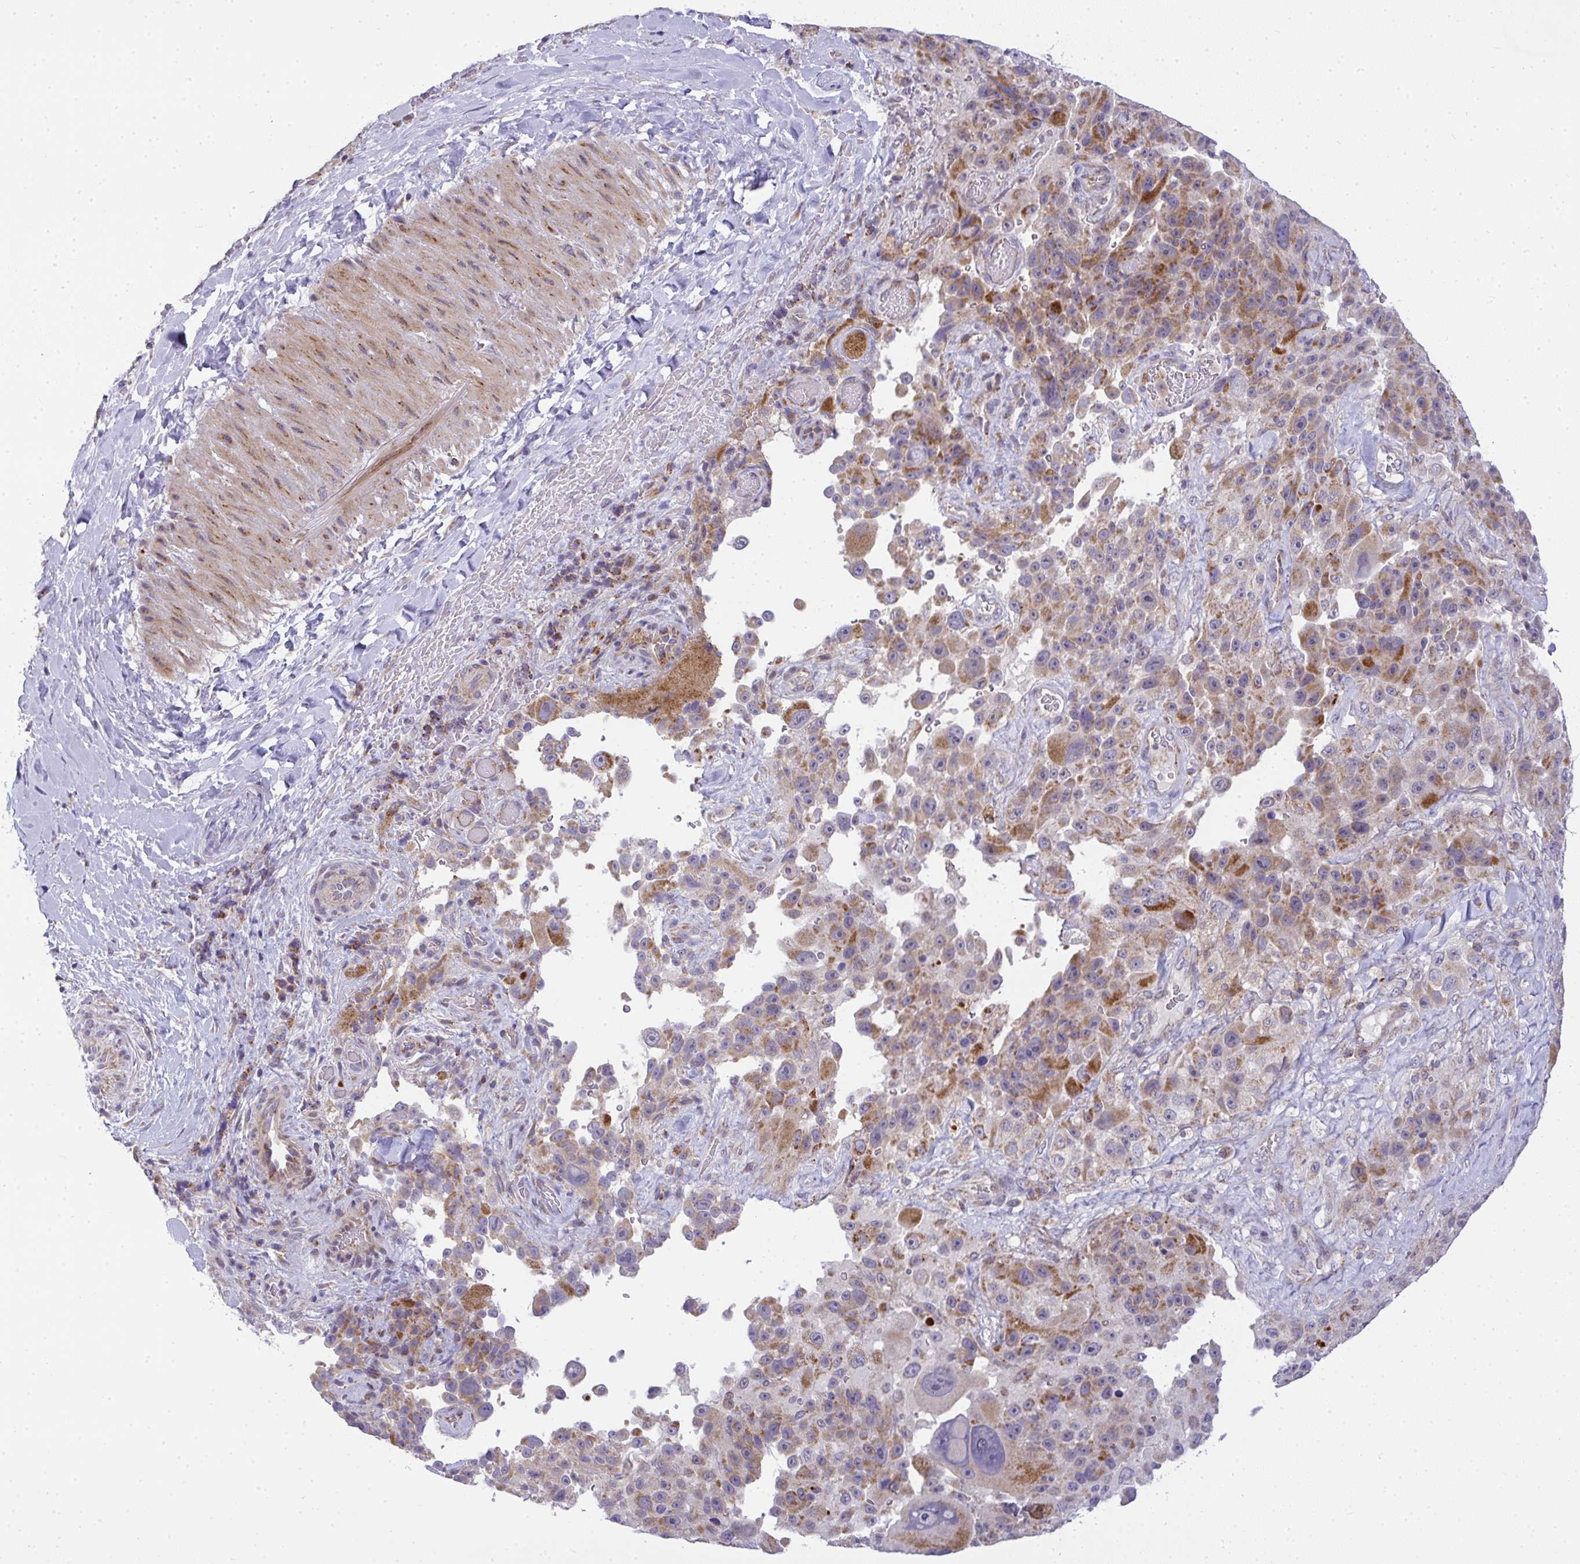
{"staining": {"intensity": "moderate", "quantity": "25%-75%", "location": "cytoplasmic/membranous"}, "tissue": "melanoma", "cell_type": "Tumor cells", "image_type": "cancer", "snomed": [{"axis": "morphology", "description": "Malignant melanoma, Metastatic site"}, {"axis": "topography", "description": "Lymph node"}], "caption": "Immunohistochemical staining of human malignant melanoma (metastatic site) exhibits medium levels of moderate cytoplasmic/membranous protein staining in approximately 25%-75% of tumor cells.", "gene": "SRRM4", "patient": {"sex": "male", "age": 62}}